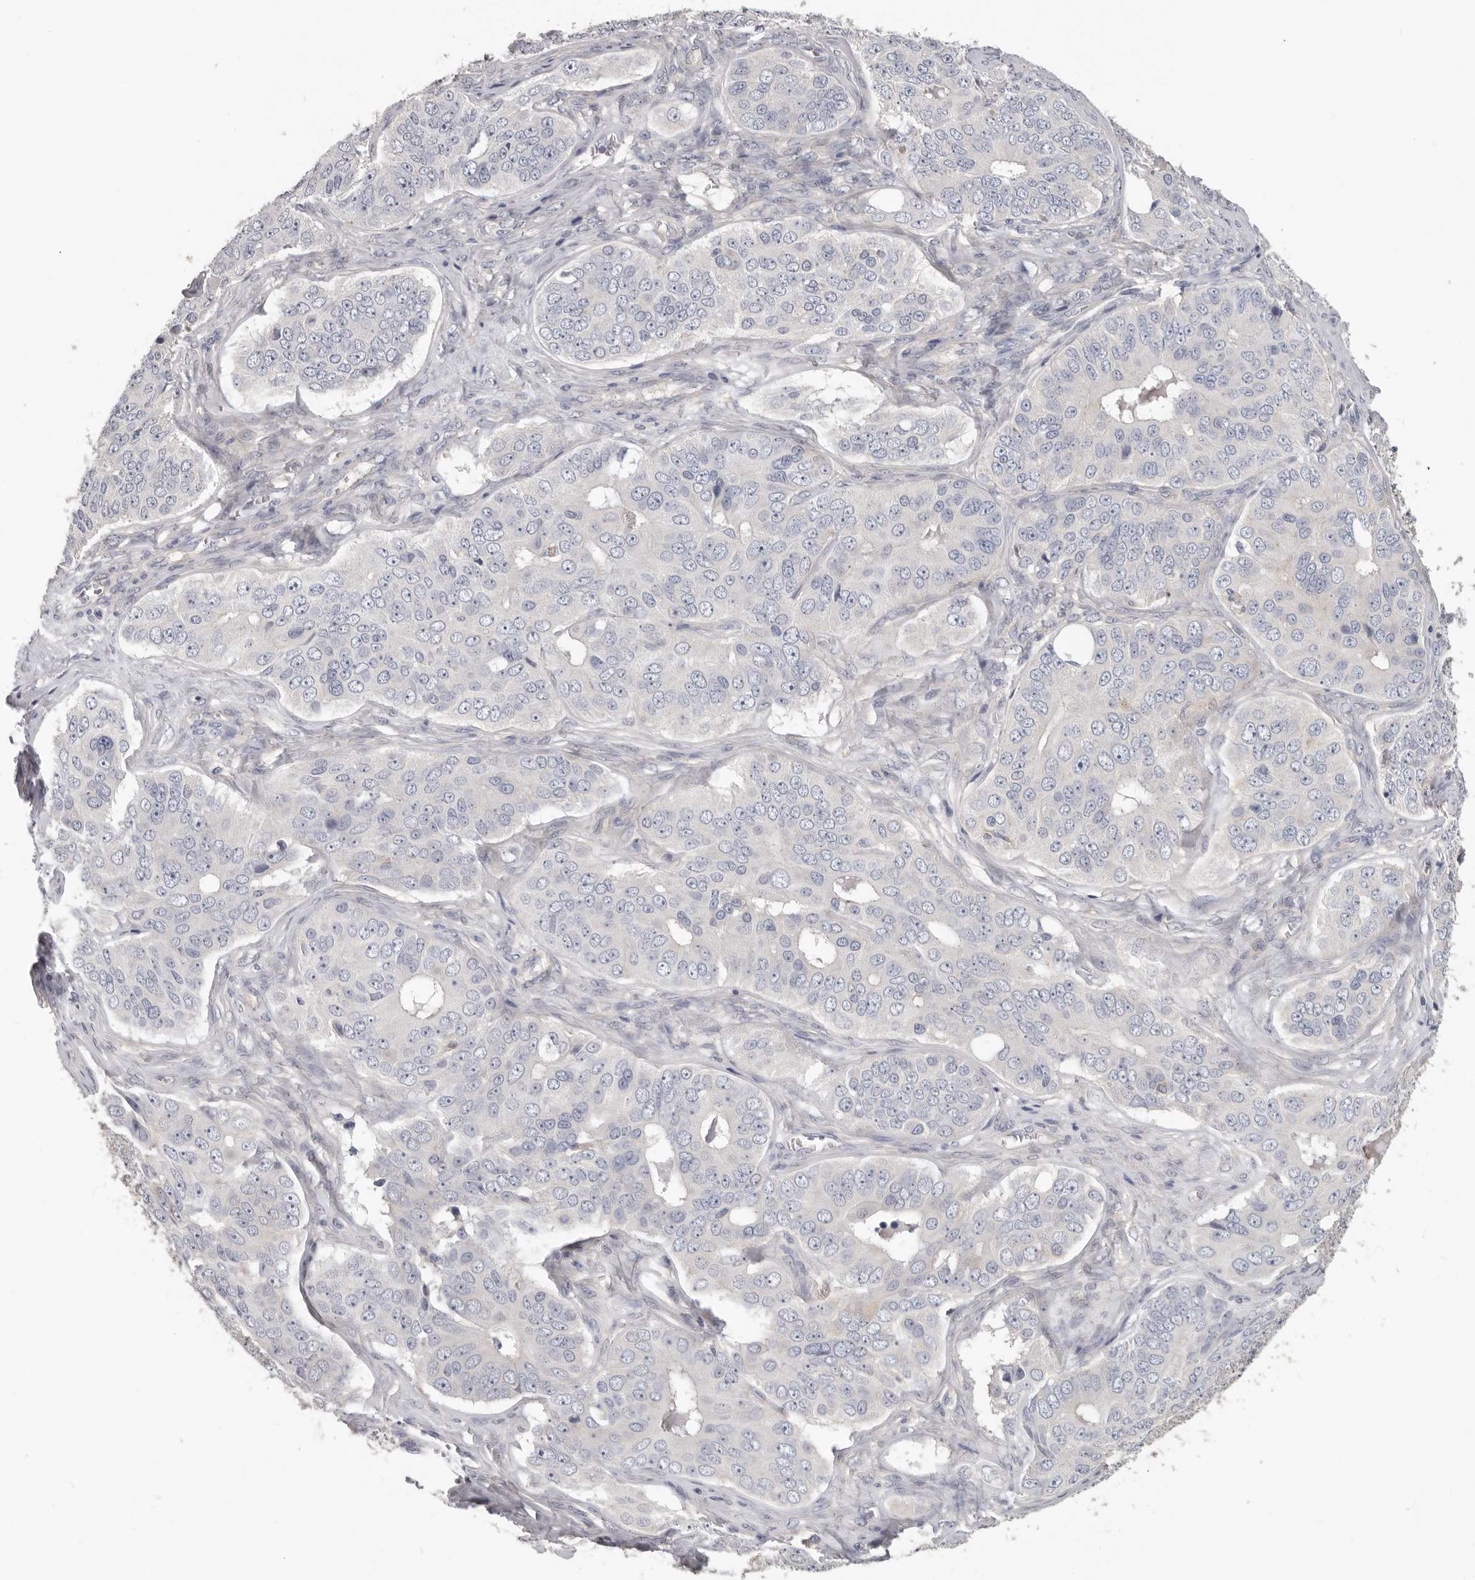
{"staining": {"intensity": "negative", "quantity": "none", "location": "none"}, "tissue": "ovarian cancer", "cell_type": "Tumor cells", "image_type": "cancer", "snomed": [{"axis": "morphology", "description": "Carcinoma, endometroid"}, {"axis": "topography", "description": "Ovary"}], "caption": "Immunohistochemical staining of ovarian cancer demonstrates no significant expression in tumor cells.", "gene": "WDTC1", "patient": {"sex": "female", "age": 51}}